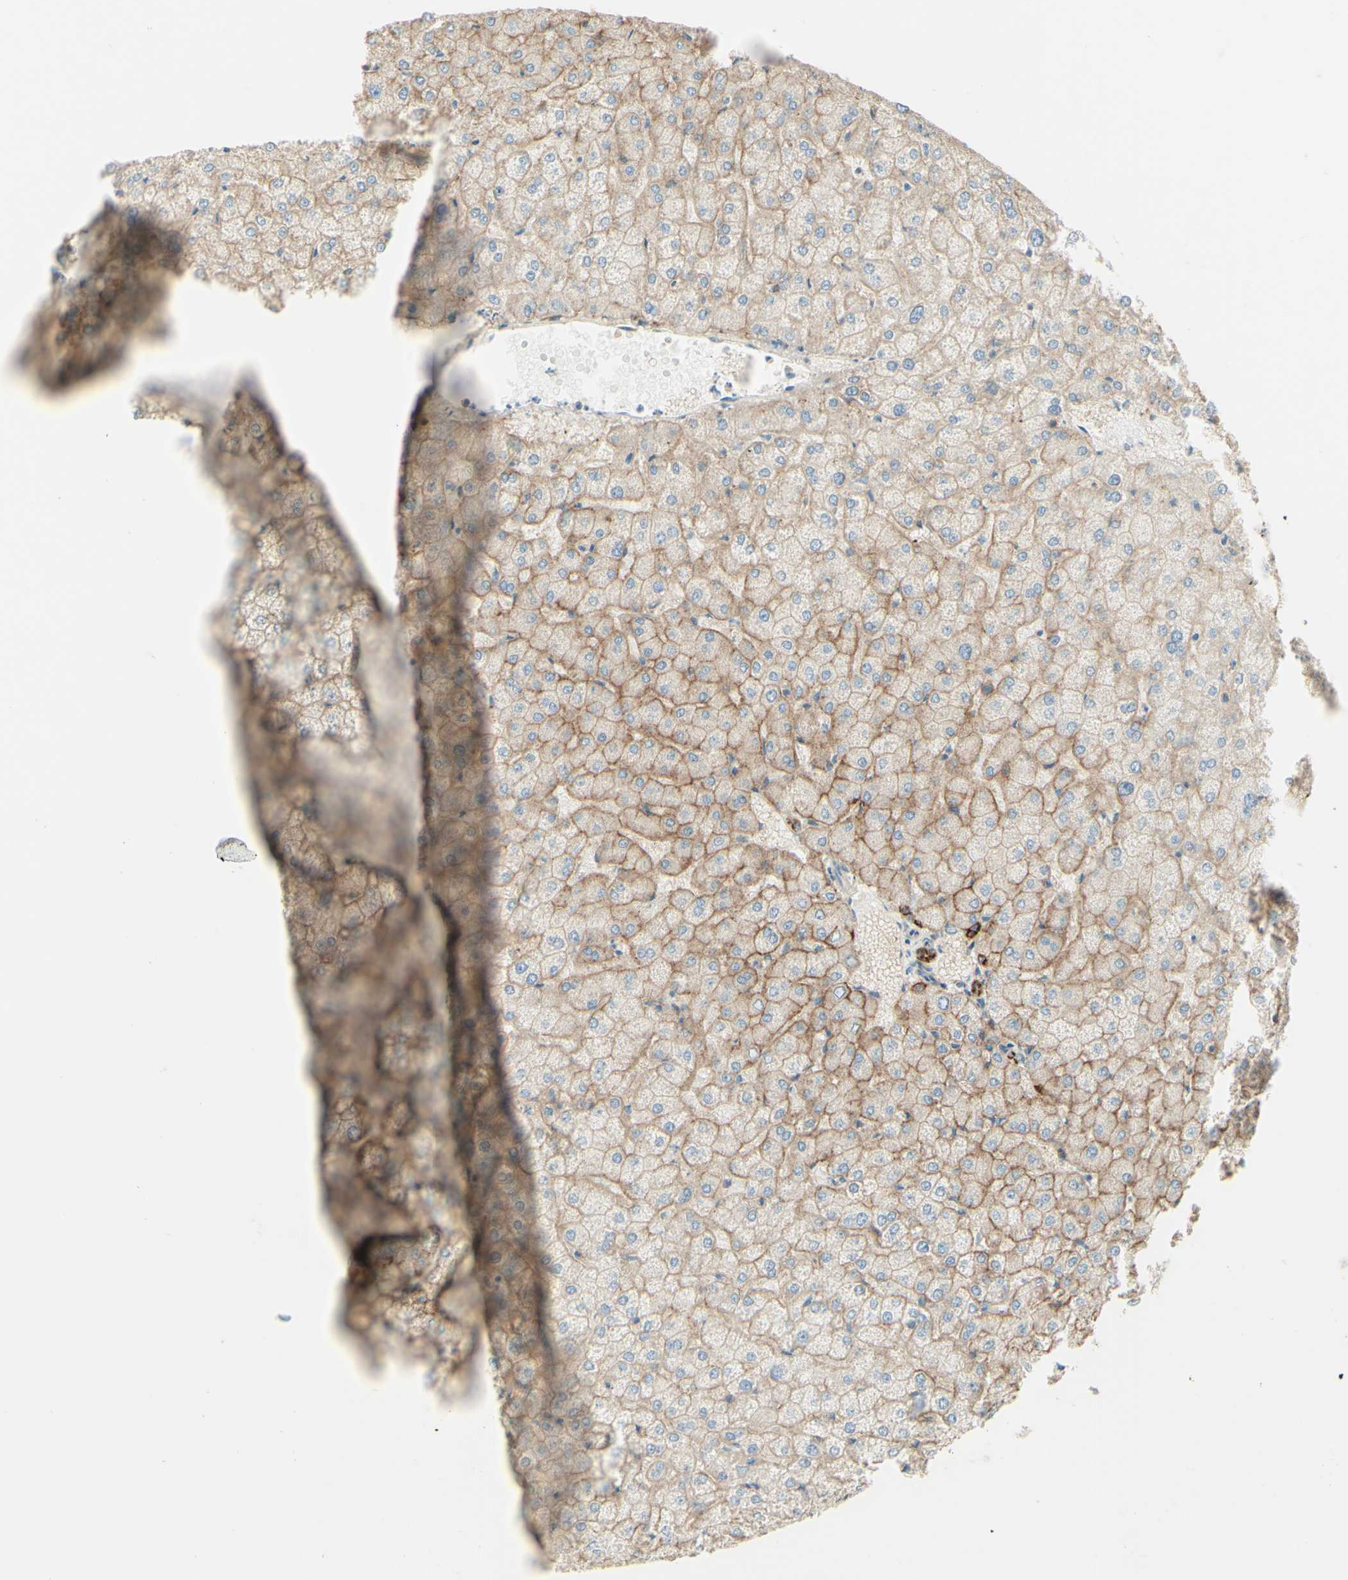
{"staining": {"intensity": "strong", "quantity": ">75%", "location": "cytoplasmic/membranous"}, "tissue": "liver", "cell_type": "Cholangiocytes", "image_type": "normal", "snomed": [{"axis": "morphology", "description": "Normal tissue, NOS"}, {"axis": "topography", "description": "Liver"}], "caption": "Immunohistochemistry staining of normal liver, which reveals high levels of strong cytoplasmic/membranous positivity in approximately >75% of cholangiocytes indicating strong cytoplasmic/membranous protein positivity. The staining was performed using DAB (brown) for protein detection and nuclei were counterstained in hematoxylin (blue).", "gene": "RNF149", "patient": {"sex": "female", "age": 32}}